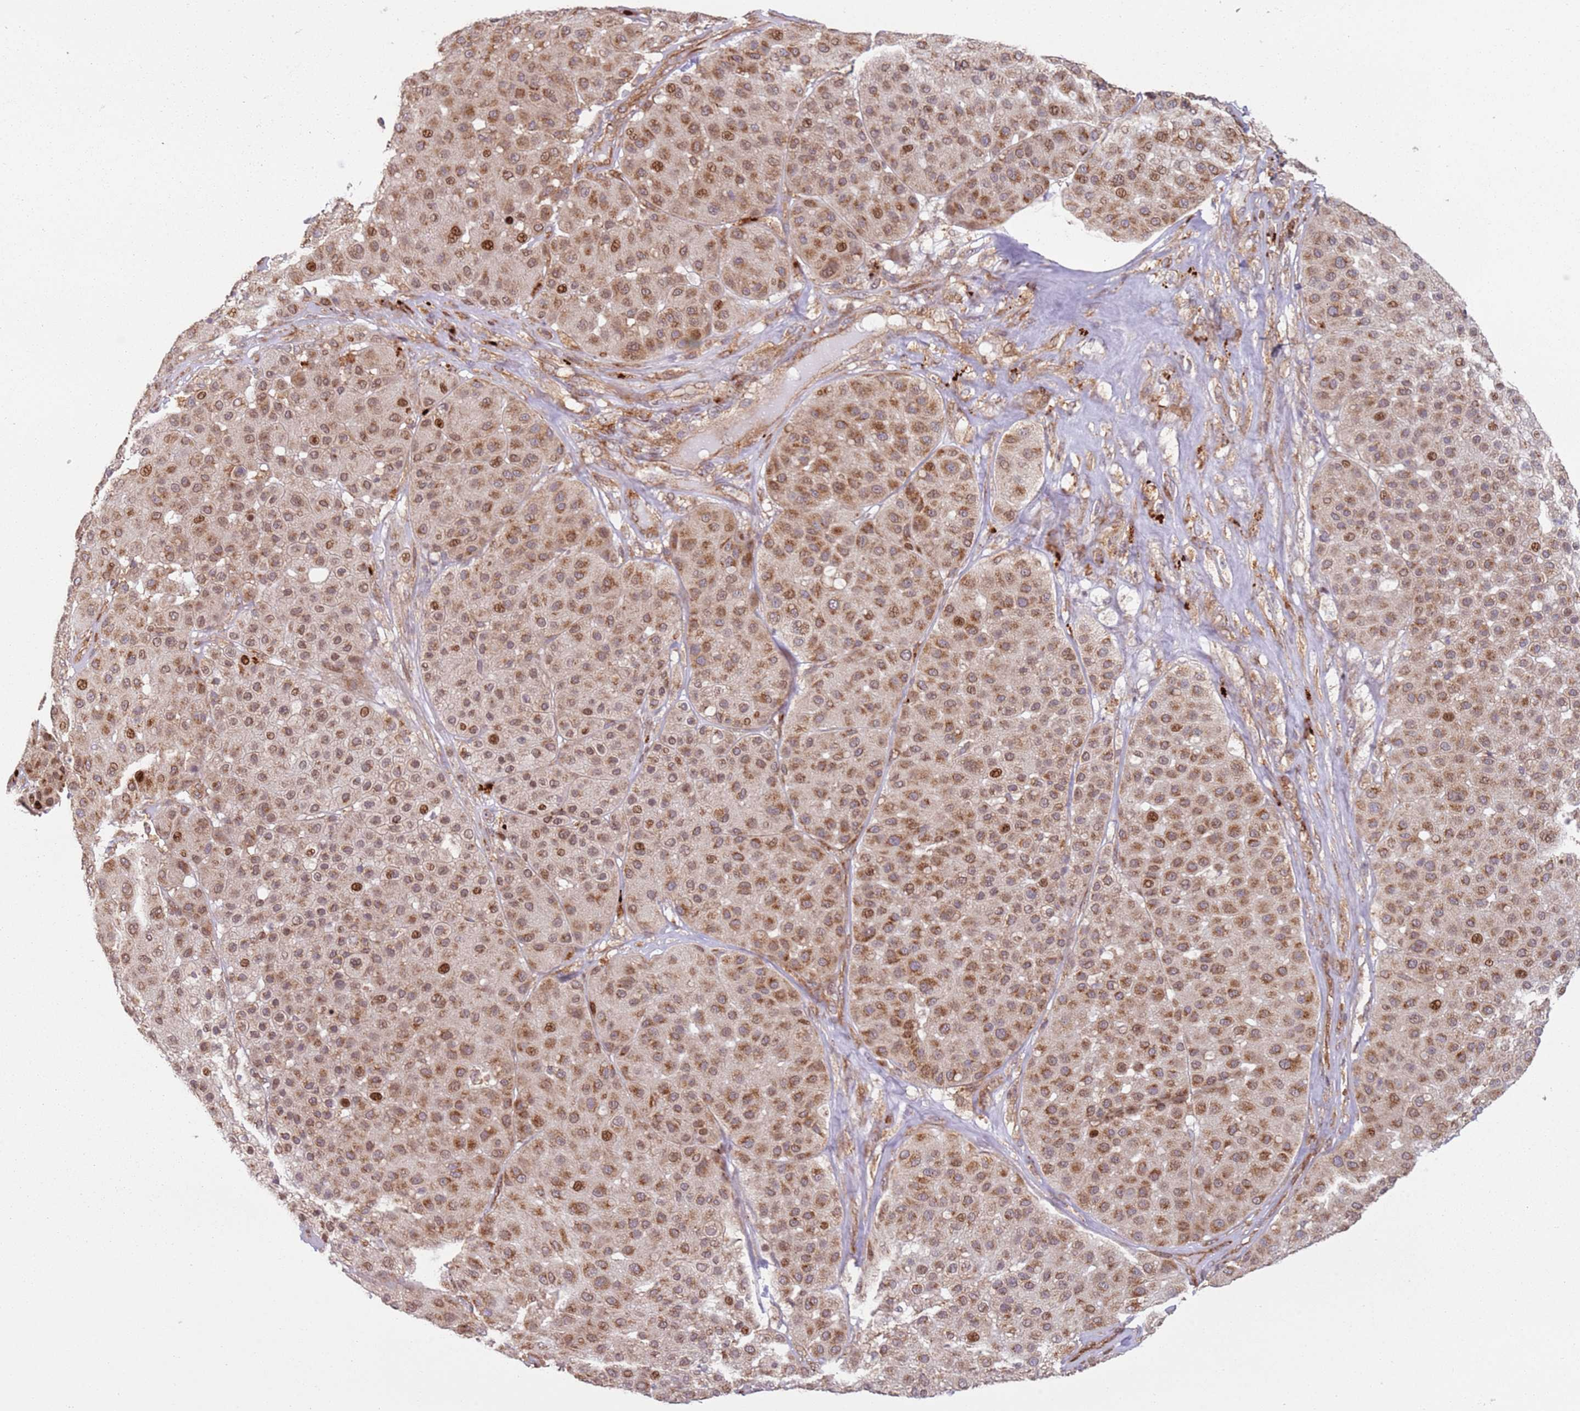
{"staining": {"intensity": "moderate", "quantity": ">75%", "location": "cytoplasmic/membranous,nuclear"}, "tissue": "melanoma", "cell_type": "Tumor cells", "image_type": "cancer", "snomed": [{"axis": "morphology", "description": "Malignant melanoma, Metastatic site"}, {"axis": "topography", "description": "Smooth muscle"}], "caption": "This image demonstrates IHC staining of human melanoma, with medium moderate cytoplasmic/membranous and nuclear staining in about >75% of tumor cells.", "gene": "HNRNPLL", "patient": {"sex": "male", "age": 41}}